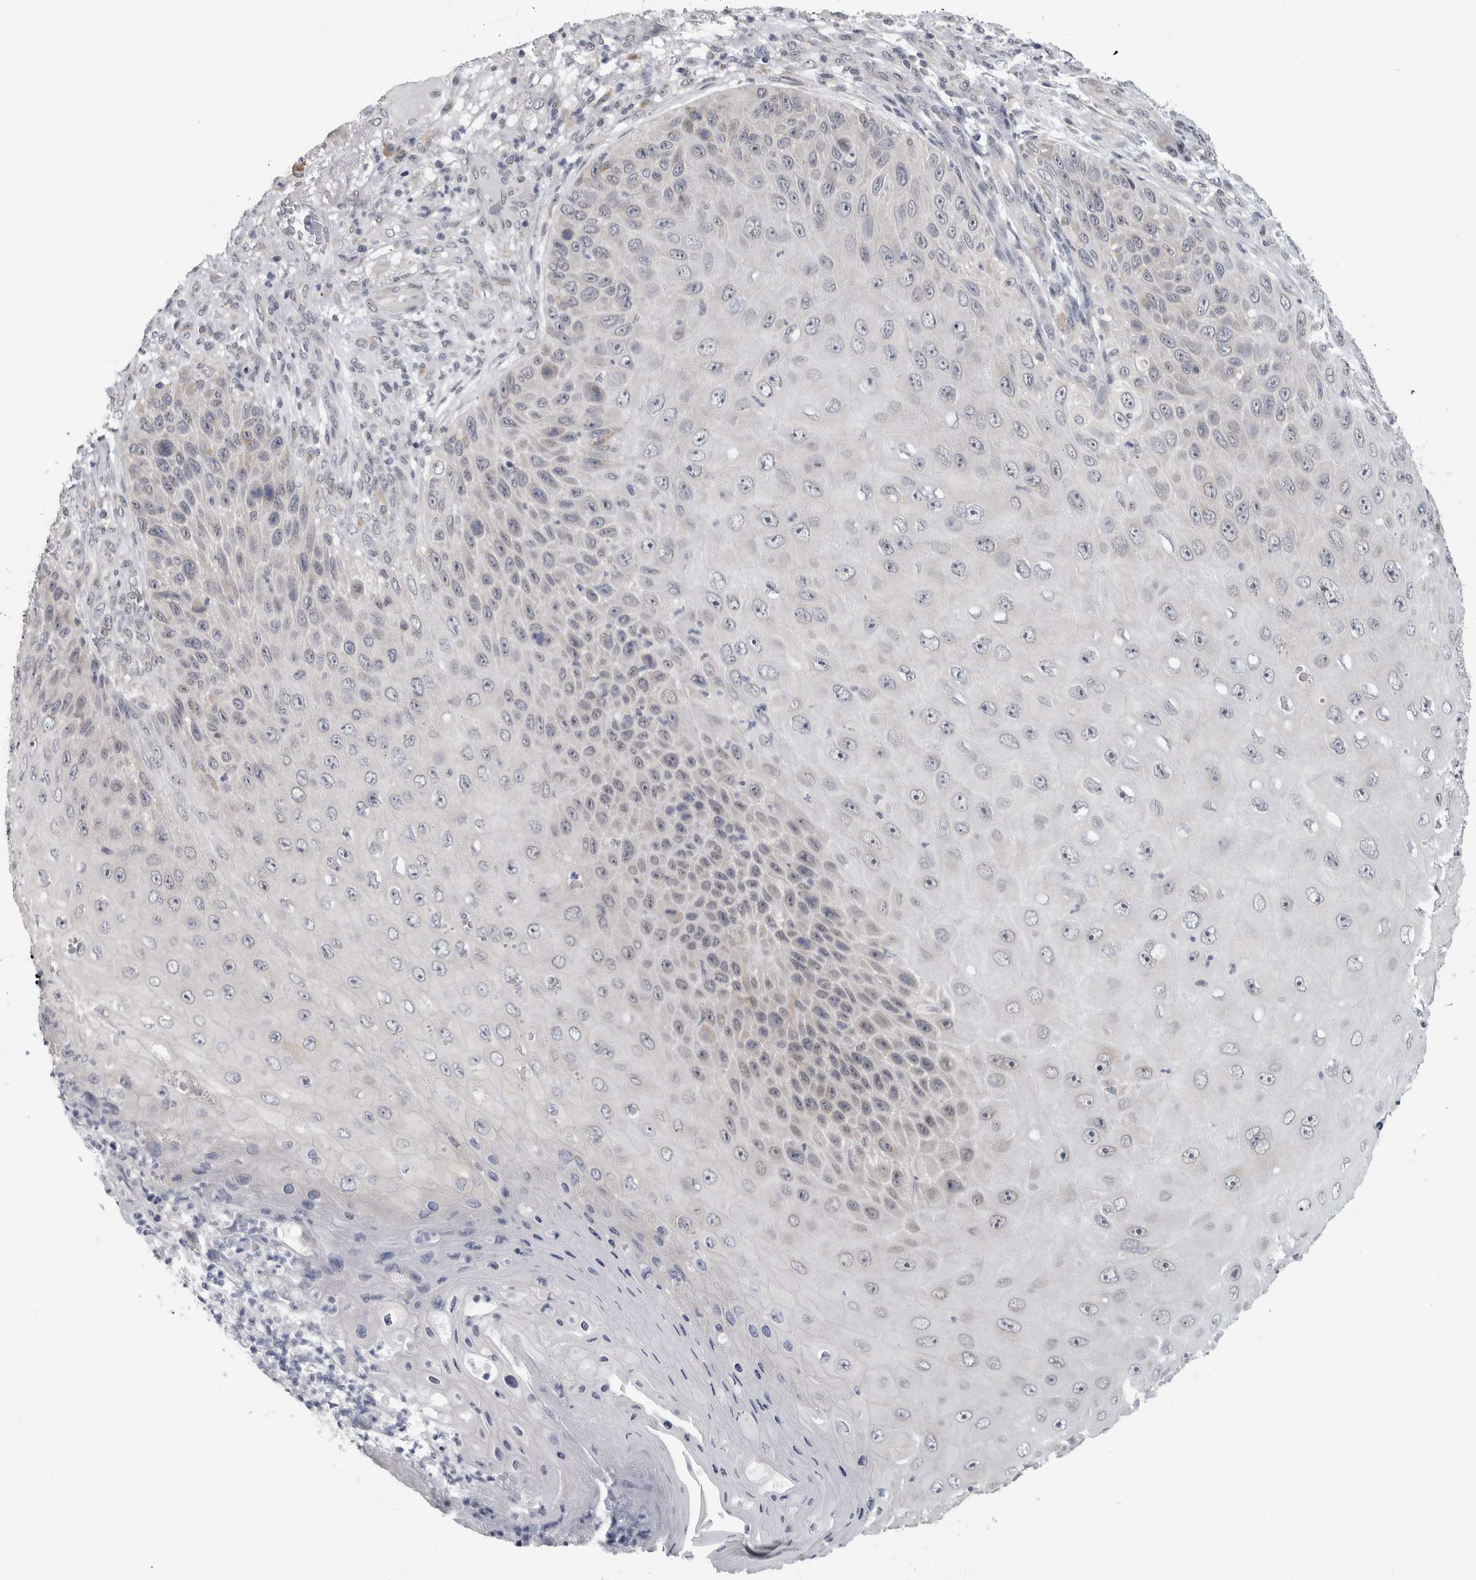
{"staining": {"intensity": "weak", "quantity": "<25%", "location": "cytoplasmic/membranous"}, "tissue": "skin cancer", "cell_type": "Tumor cells", "image_type": "cancer", "snomed": [{"axis": "morphology", "description": "Squamous cell carcinoma, NOS"}, {"axis": "topography", "description": "Skin"}], "caption": "The micrograph demonstrates no staining of tumor cells in skin cancer (squamous cell carcinoma). The staining was performed using DAB to visualize the protein expression in brown, while the nuclei were stained in blue with hematoxylin (Magnification: 20x).", "gene": "TMEM242", "patient": {"sex": "female", "age": 88}}